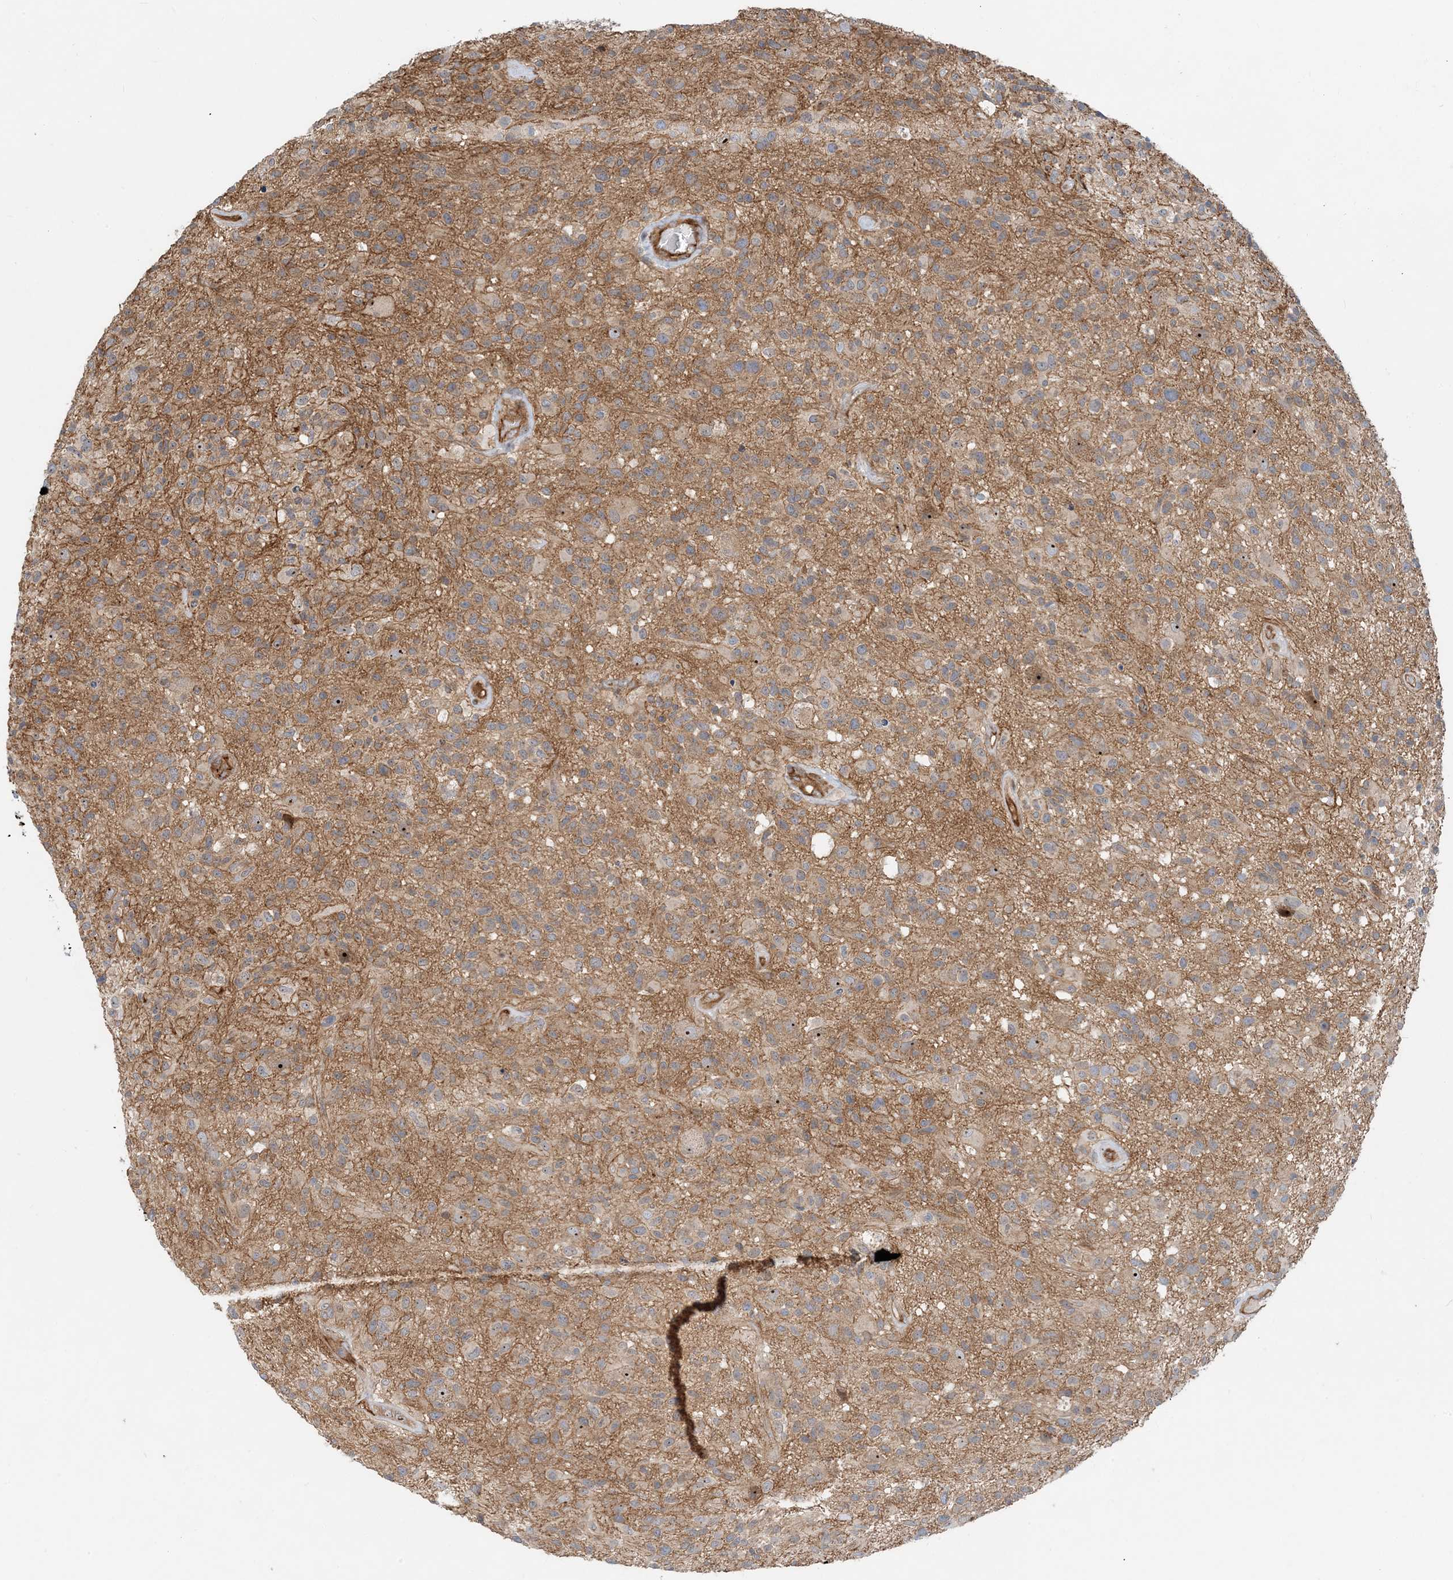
{"staining": {"intensity": "weak", "quantity": "25%-75%", "location": "cytoplasmic/membranous"}, "tissue": "glioma", "cell_type": "Tumor cells", "image_type": "cancer", "snomed": [{"axis": "morphology", "description": "Glioma, malignant, High grade"}, {"axis": "morphology", "description": "Glioblastoma, NOS"}, {"axis": "topography", "description": "Brain"}], "caption": "Protein expression analysis of glioma exhibits weak cytoplasmic/membranous staining in about 25%-75% of tumor cells.", "gene": "MYL5", "patient": {"sex": "male", "age": 60}}